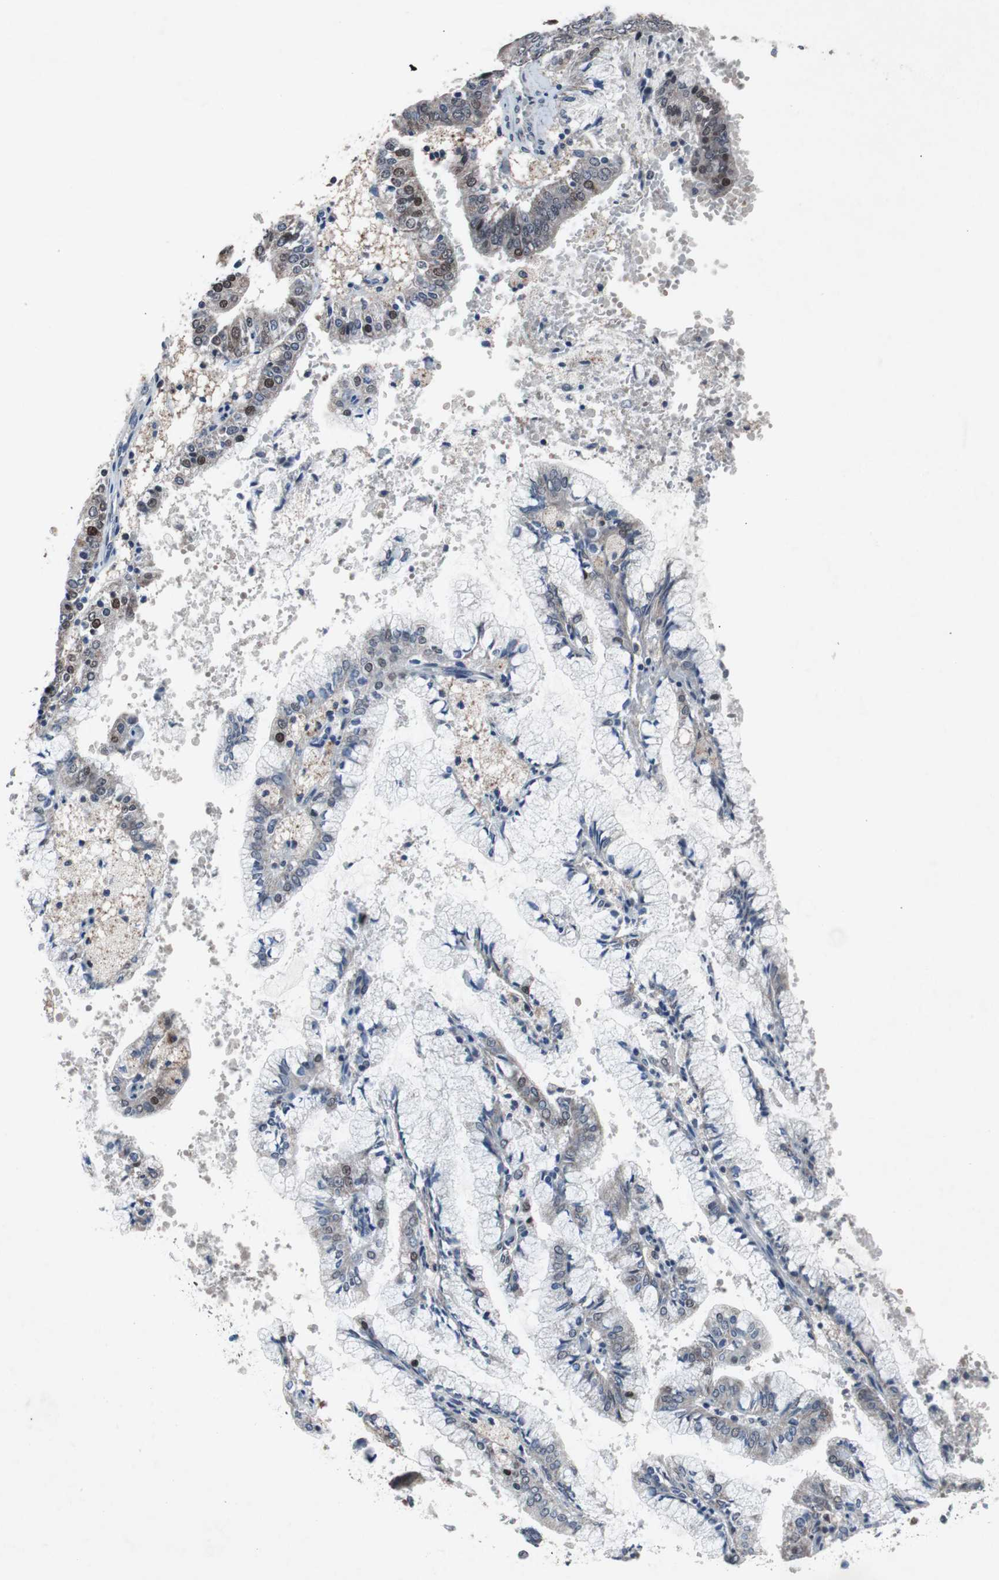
{"staining": {"intensity": "moderate", "quantity": "<25%", "location": "nuclear"}, "tissue": "endometrial cancer", "cell_type": "Tumor cells", "image_type": "cancer", "snomed": [{"axis": "morphology", "description": "Adenocarcinoma, NOS"}, {"axis": "topography", "description": "Endometrium"}], "caption": "The immunohistochemical stain shows moderate nuclear staining in tumor cells of endometrial adenocarcinoma tissue.", "gene": "RBM47", "patient": {"sex": "female", "age": 63}}